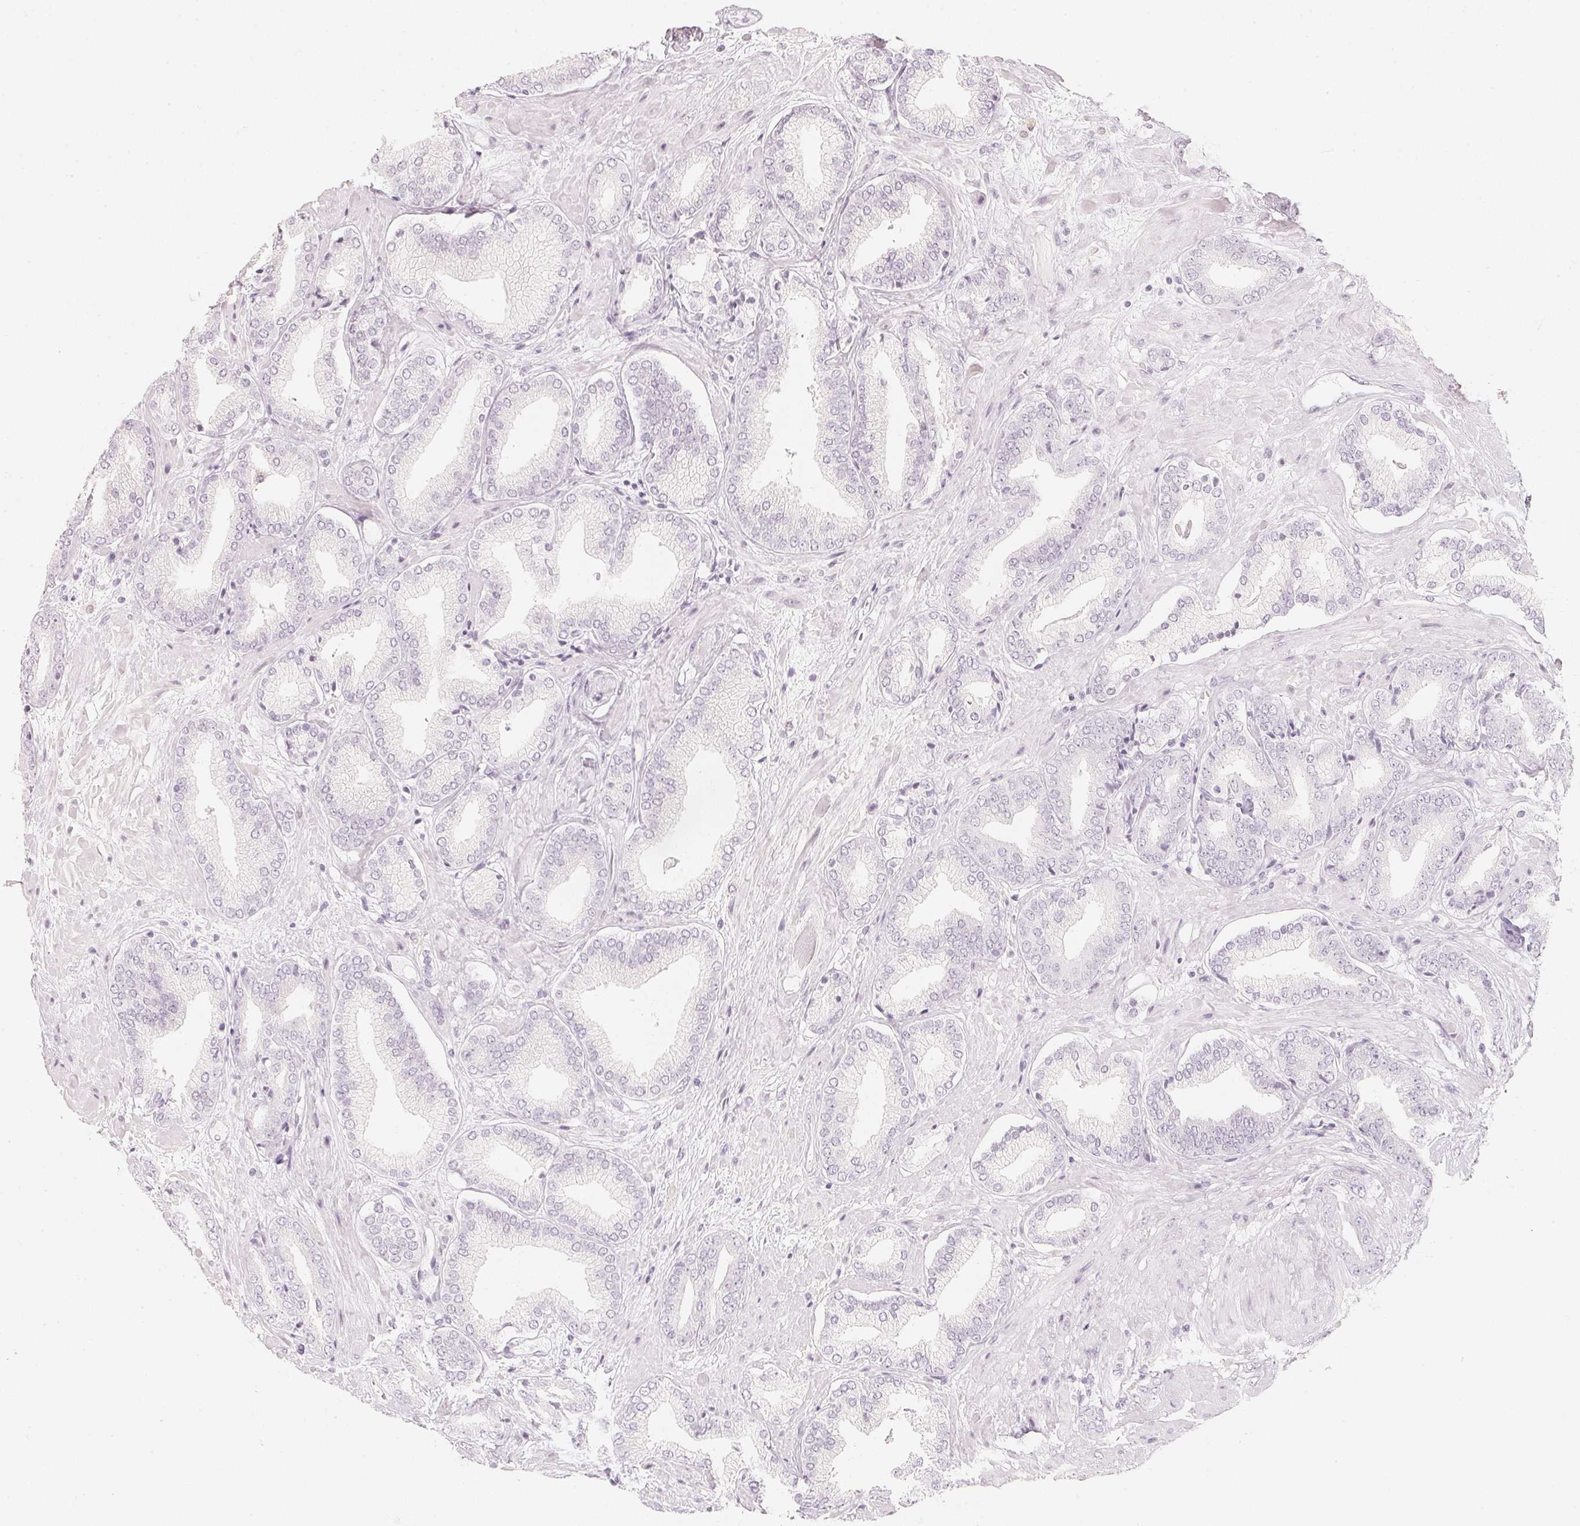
{"staining": {"intensity": "negative", "quantity": "none", "location": "none"}, "tissue": "prostate cancer", "cell_type": "Tumor cells", "image_type": "cancer", "snomed": [{"axis": "morphology", "description": "Adenocarcinoma, High grade"}, {"axis": "topography", "description": "Prostate"}], "caption": "Prostate cancer (adenocarcinoma (high-grade)) was stained to show a protein in brown. There is no significant positivity in tumor cells.", "gene": "SLC22A8", "patient": {"sex": "male", "age": 56}}